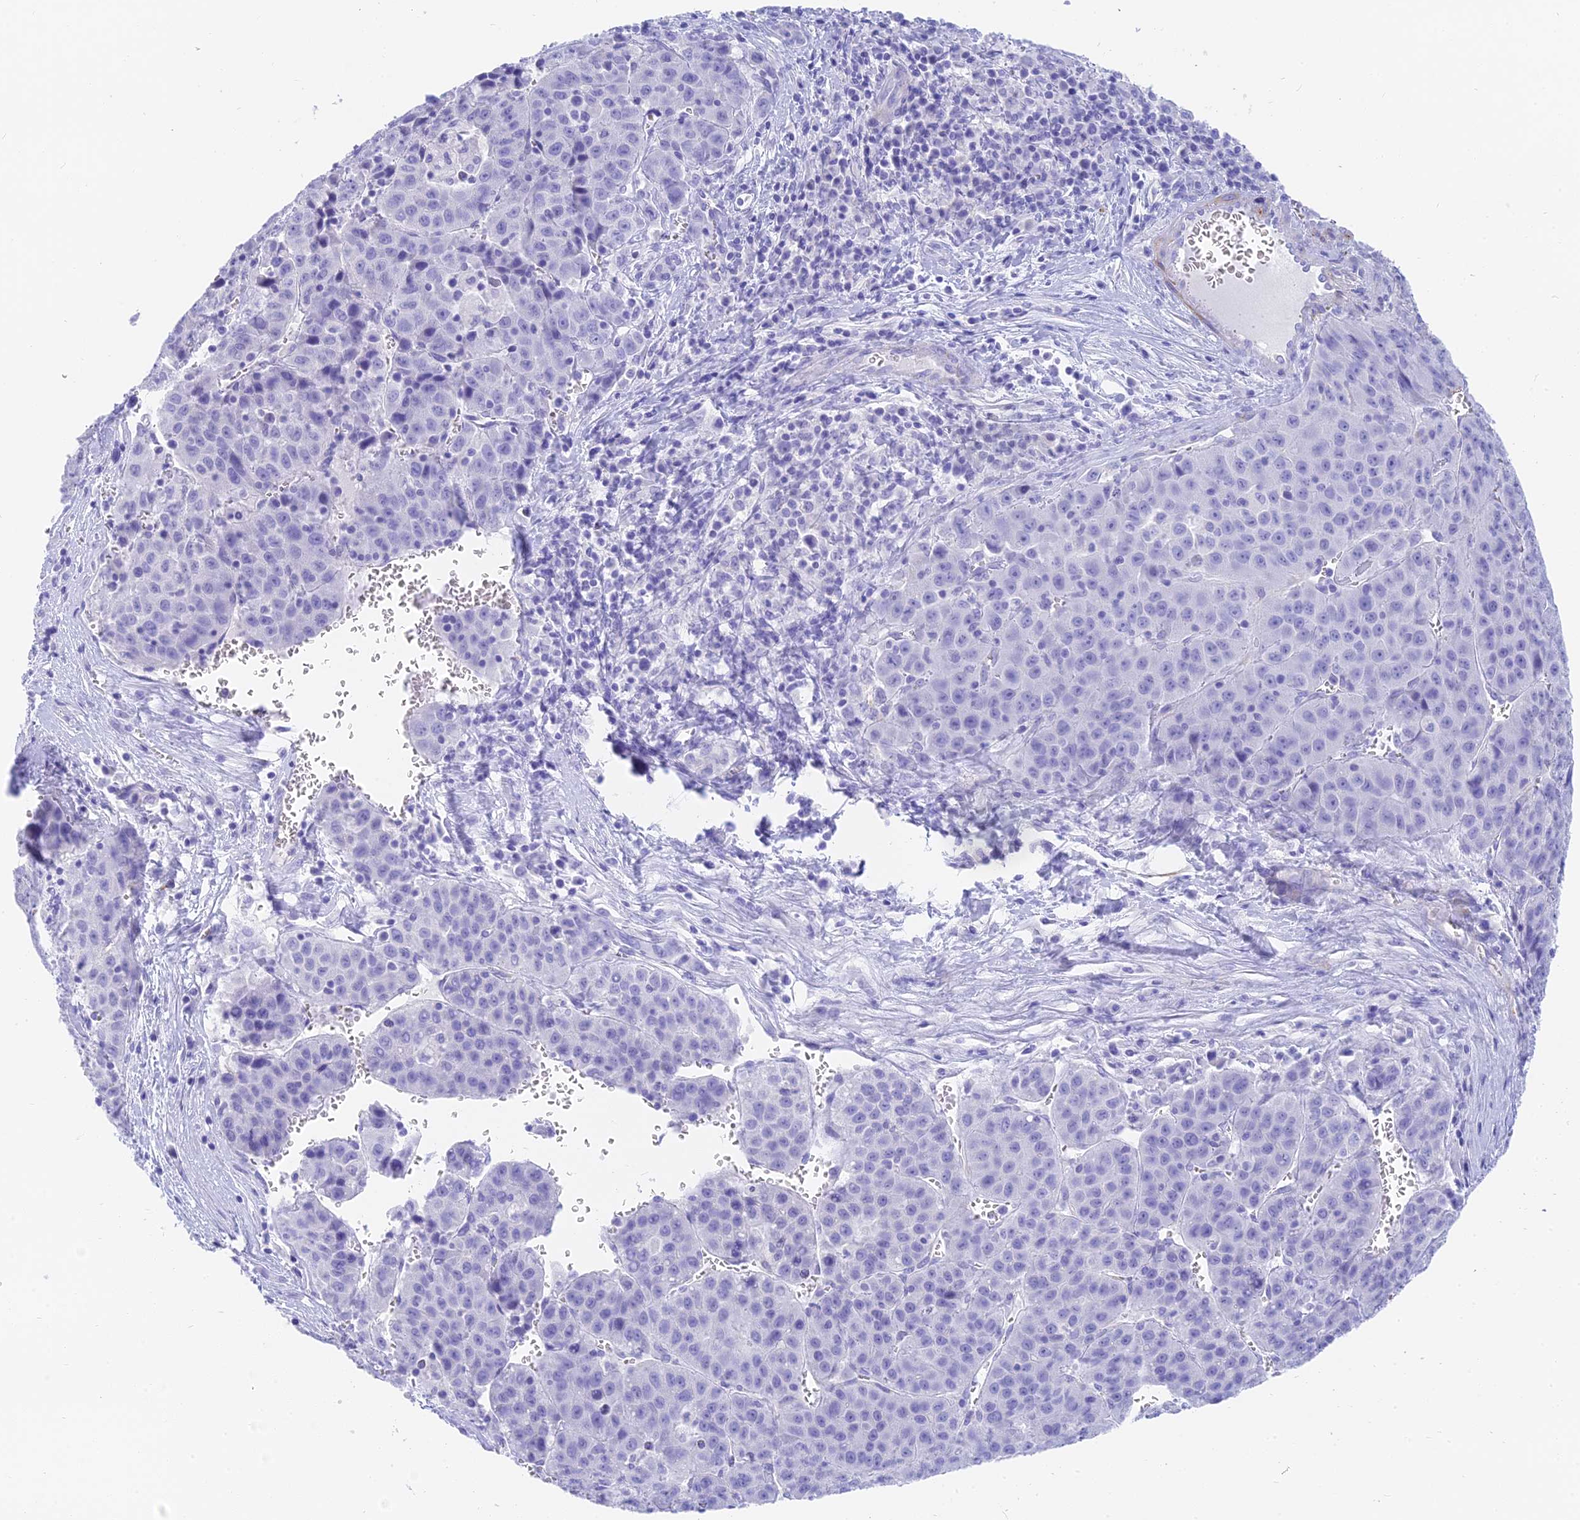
{"staining": {"intensity": "negative", "quantity": "none", "location": "none"}, "tissue": "liver cancer", "cell_type": "Tumor cells", "image_type": "cancer", "snomed": [{"axis": "morphology", "description": "Carcinoma, Hepatocellular, NOS"}, {"axis": "topography", "description": "Liver"}], "caption": "Liver hepatocellular carcinoma was stained to show a protein in brown. There is no significant positivity in tumor cells. Brightfield microscopy of immunohistochemistry stained with DAB (brown) and hematoxylin (blue), captured at high magnification.", "gene": "SLC36A2", "patient": {"sex": "female", "age": 53}}